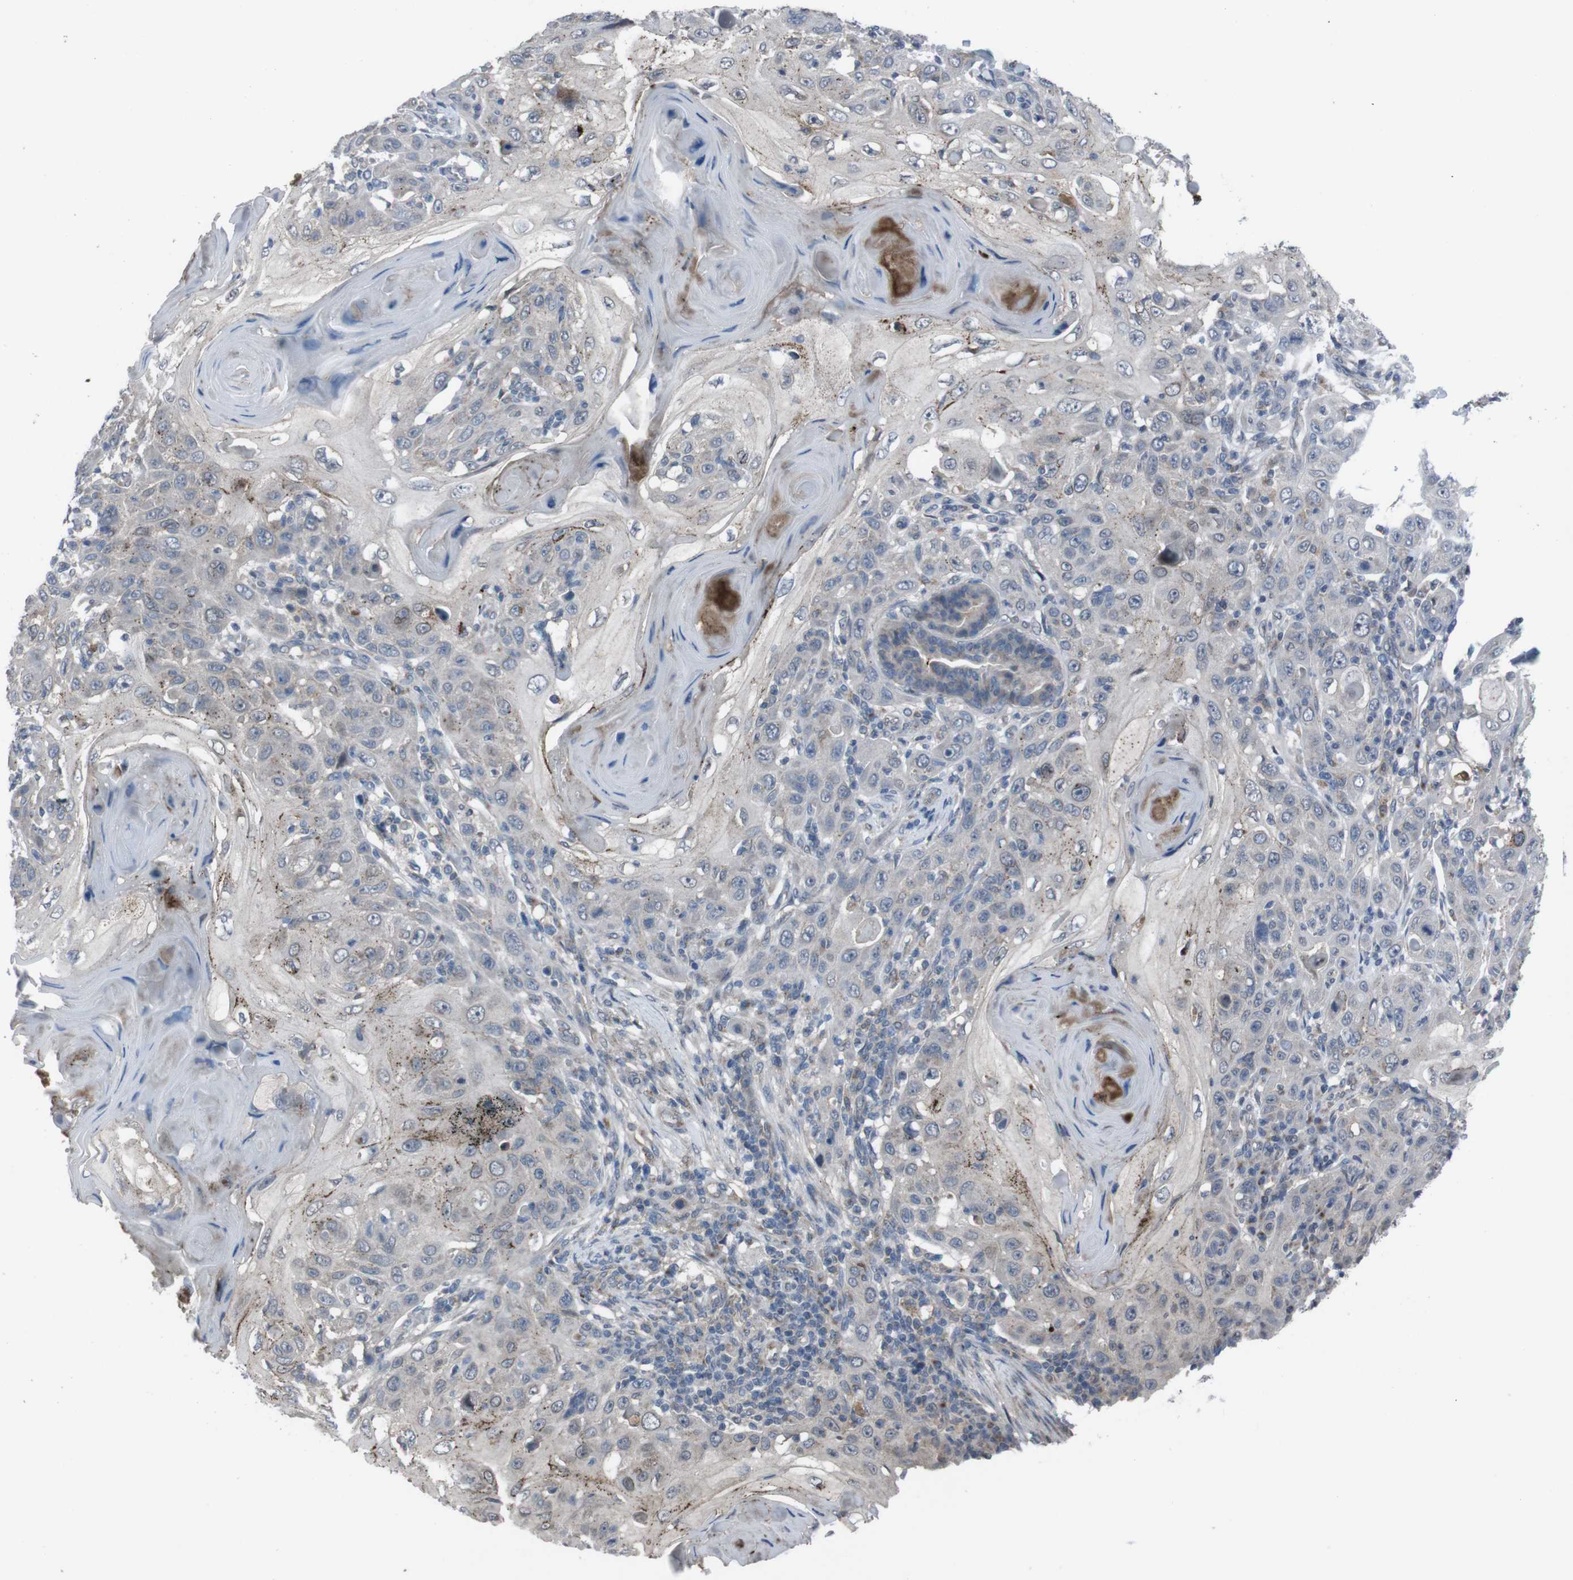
{"staining": {"intensity": "moderate", "quantity": "<25%", "location": "cytoplasmic/membranous"}, "tissue": "skin cancer", "cell_type": "Tumor cells", "image_type": "cancer", "snomed": [{"axis": "morphology", "description": "Squamous cell carcinoma, NOS"}, {"axis": "topography", "description": "Skin"}], "caption": "Brown immunohistochemical staining in human skin cancer (squamous cell carcinoma) exhibits moderate cytoplasmic/membranous positivity in about <25% of tumor cells. (brown staining indicates protein expression, while blue staining denotes nuclei).", "gene": "EFNA5", "patient": {"sex": "female", "age": 88}}